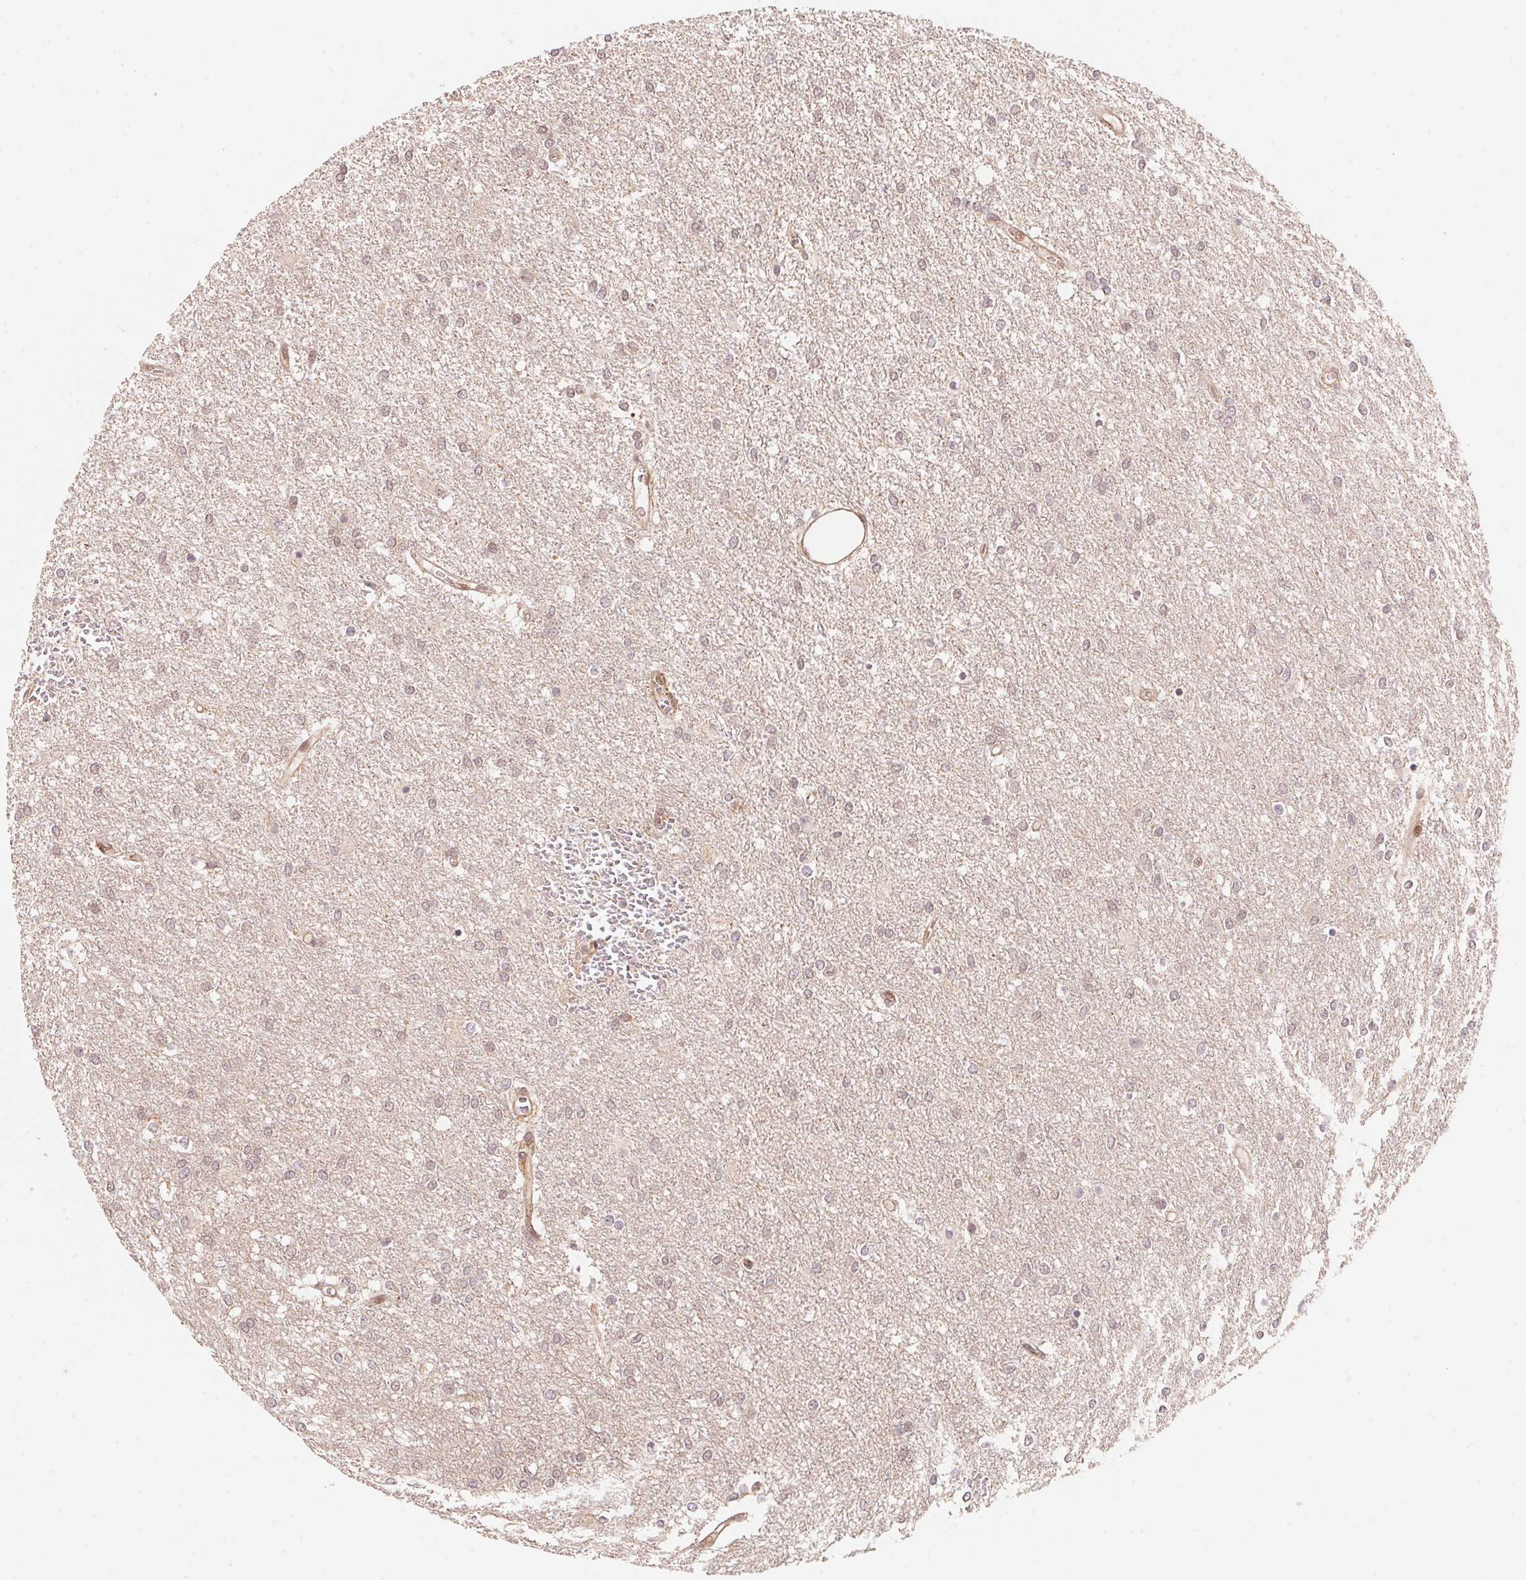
{"staining": {"intensity": "negative", "quantity": "none", "location": "none"}, "tissue": "glioma", "cell_type": "Tumor cells", "image_type": "cancer", "snomed": [{"axis": "morphology", "description": "Glioma, malignant, High grade"}, {"axis": "topography", "description": "Brain"}], "caption": "Tumor cells are negative for protein expression in human glioma. (Brightfield microscopy of DAB (3,3'-diaminobenzidine) immunohistochemistry at high magnification).", "gene": "TNIP2", "patient": {"sex": "female", "age": 61}}